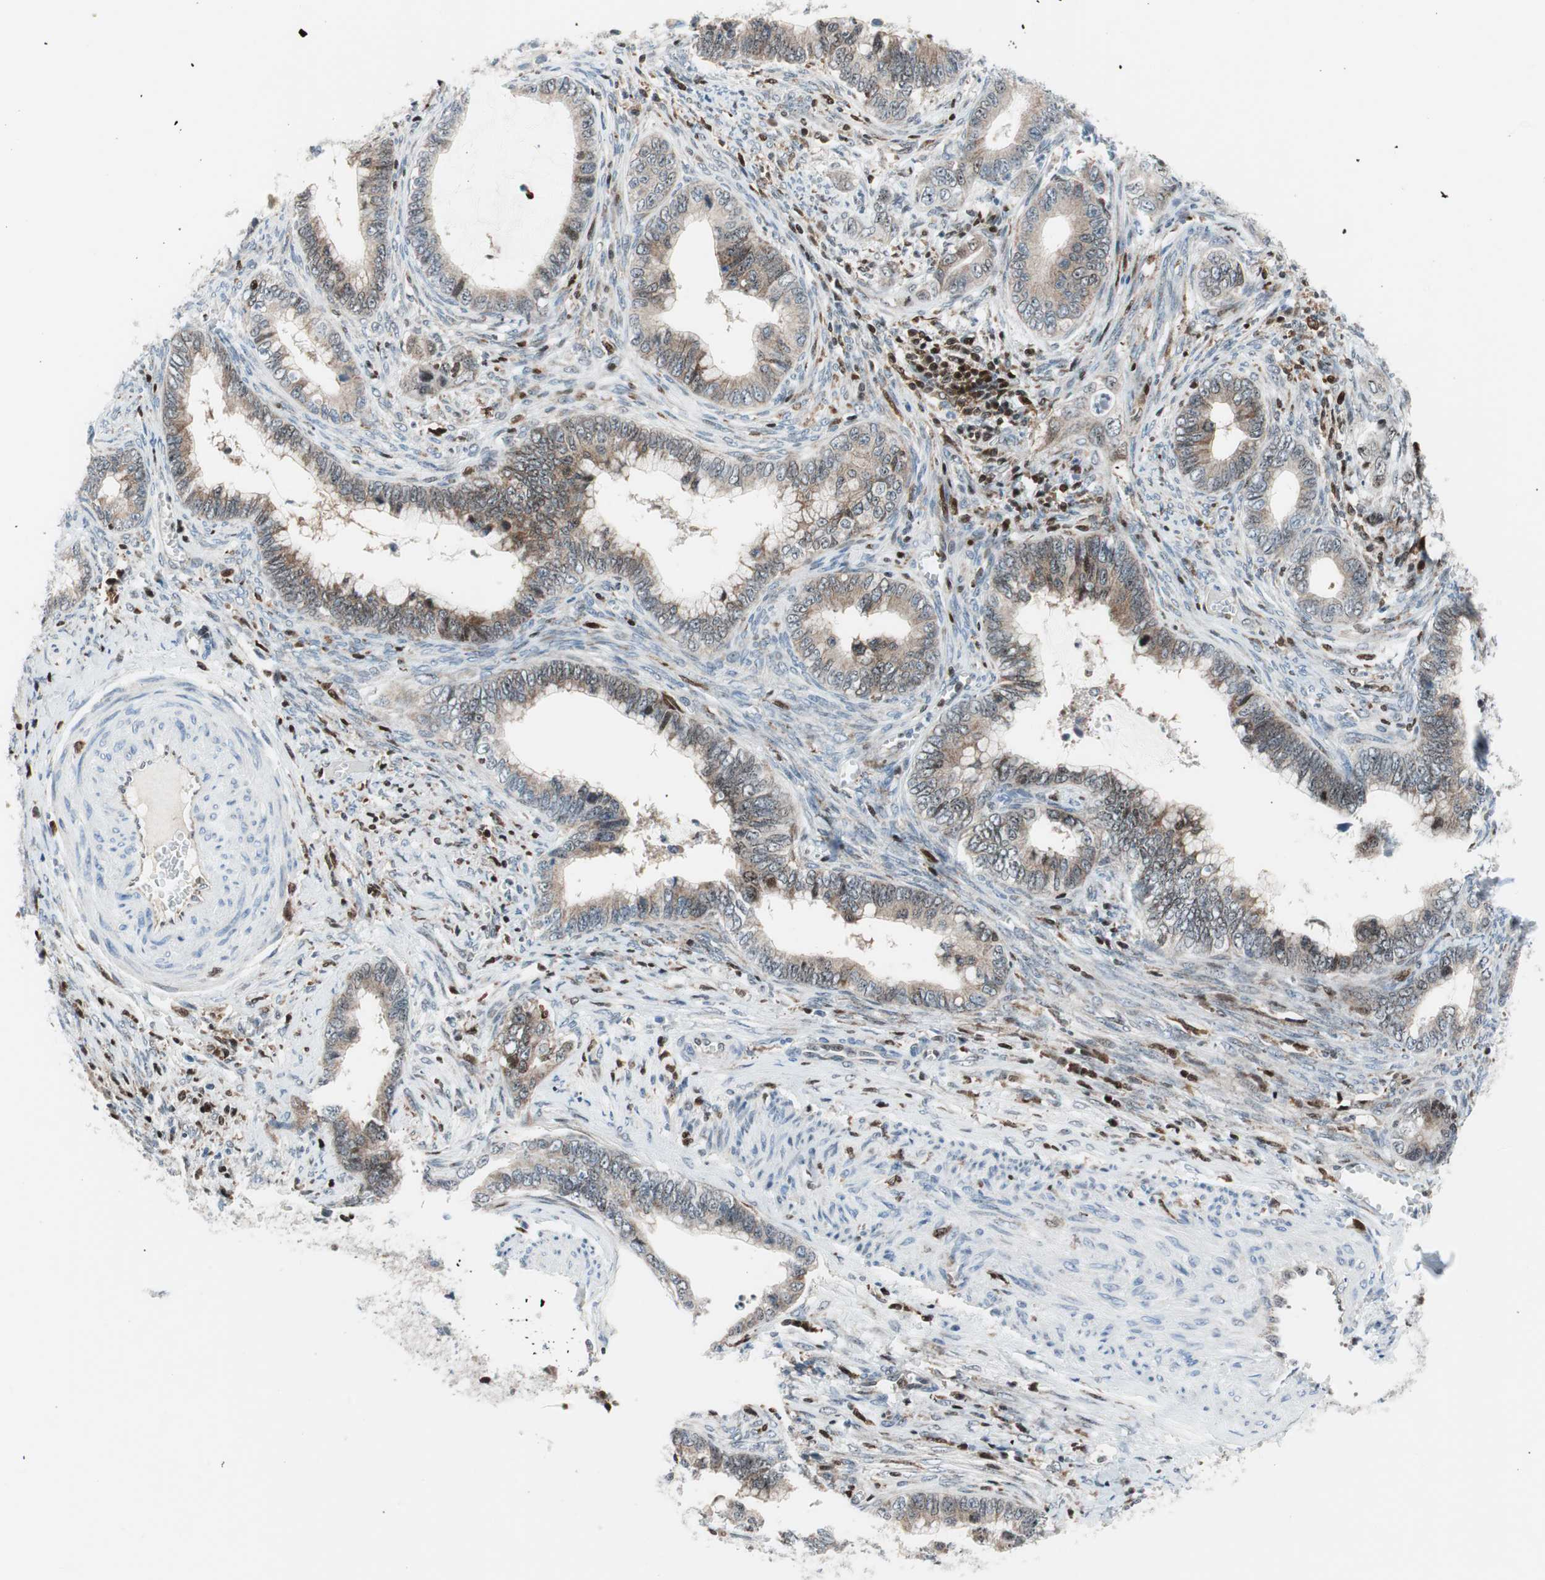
{"staining": {"intensity": "moderate", "quantity": ">75%", "location": "cytoplasmic/membranous"}, "tissue": "cervical cancer", "cell_type": "Tumor cells", "image_type": "cancer", "snomed": [{"axis": "morphology", "description": "Adenocarcinoma, NOS"}, {"axis": "topography", "description": "Cervix"}], "caption": "This histopathology image reveals adenocarcinoma (cervical) stained with IHC to label a protein in brown. The cytoplasmic/membranous of tumor cells show moderate positivity for the protein. Nuclei are counter-stained blue.", "gene": "RGS10", "patient": {"sex": "female", "age": 44}}